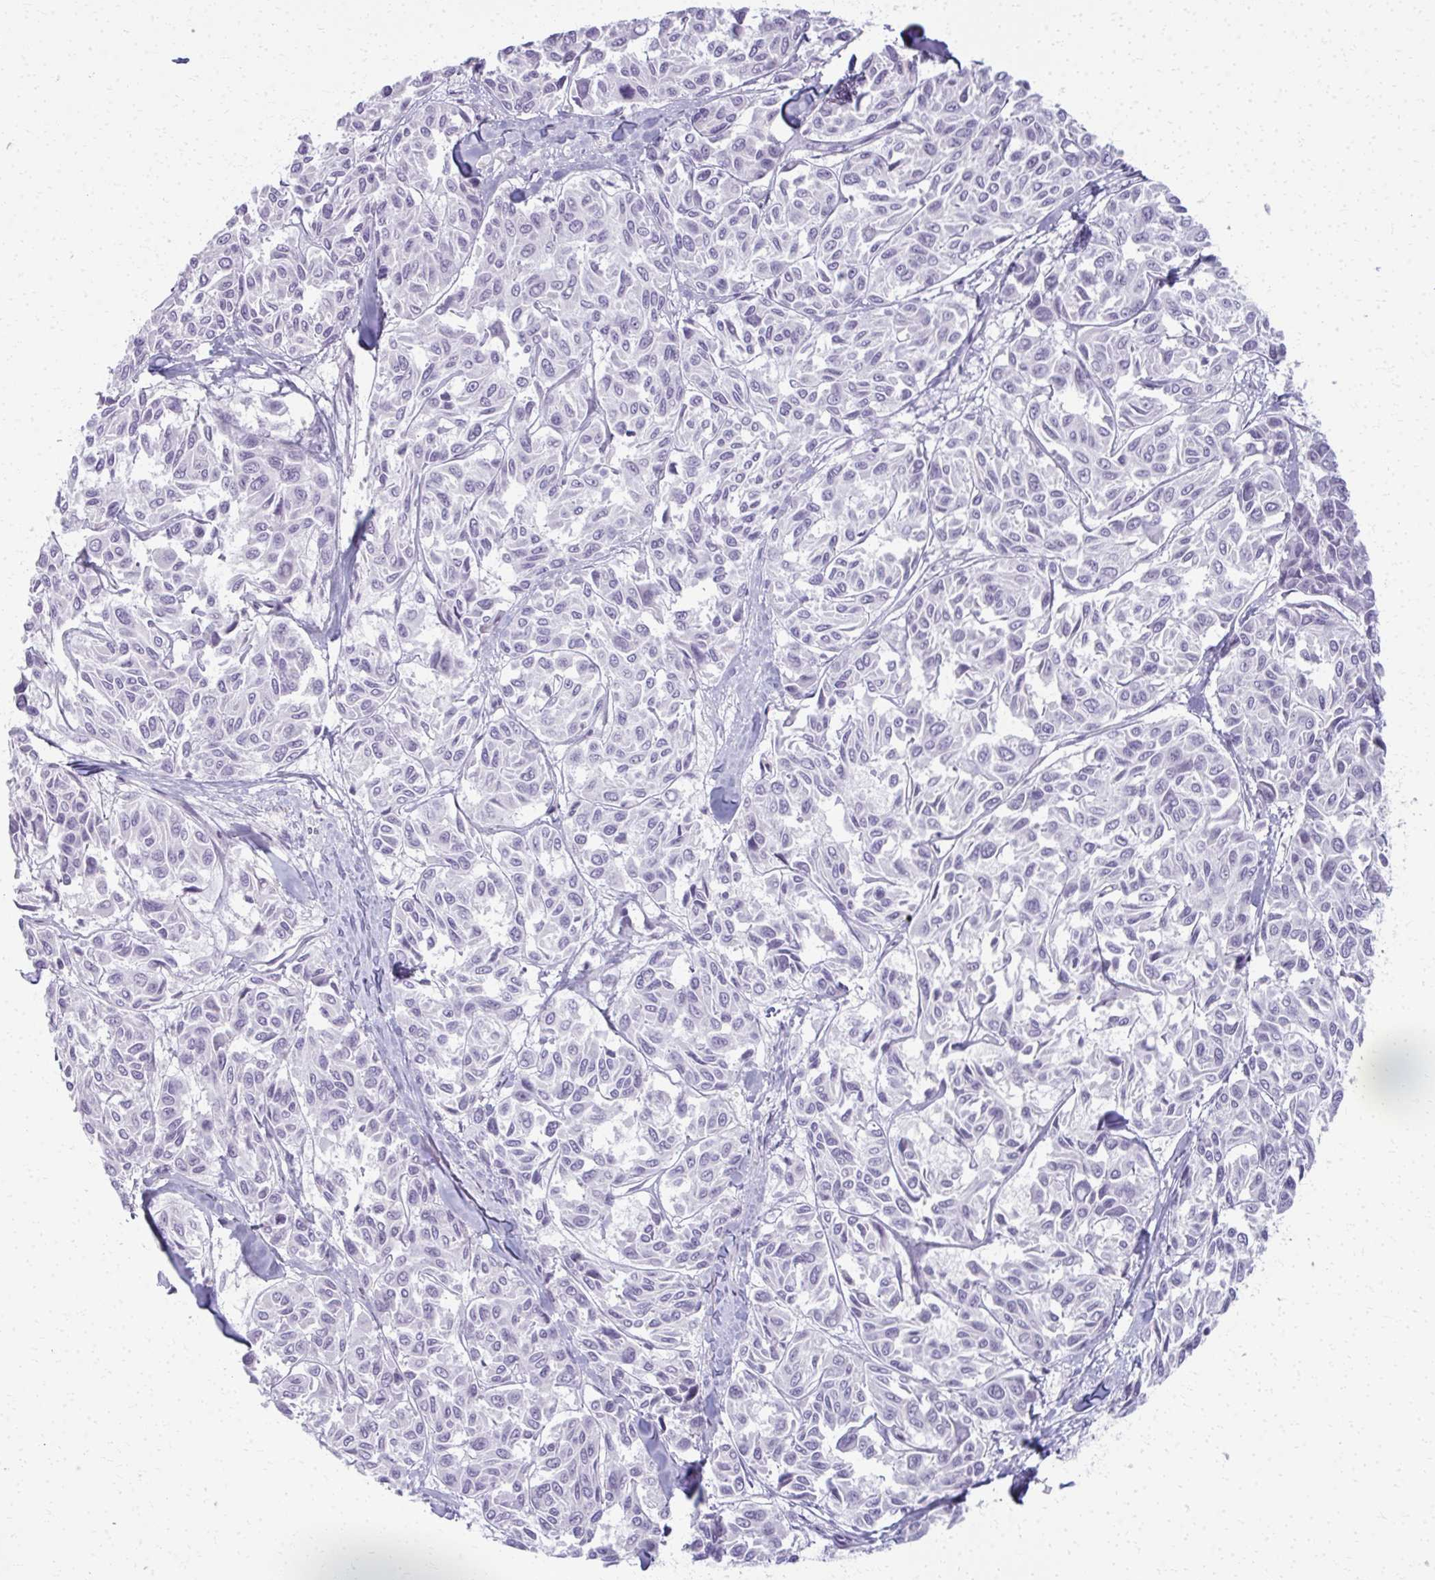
{"staining": {"intensity": "negative", "quantity": "none", "location": "none"}, "tissue": "melanoma", "cell_type": "Tumor cells", "image_type": "cancer", "snomed": [{"axis": "morphology", "description": "Malignant melanoma, NOS"}, {"axis": "topography", "description": "Skin"}], "caption": "Tumor cells are negative for brown protein staining in malignant melanoma.", "gene": "CA3", "patient": {"sex": "female", "age": 66}}